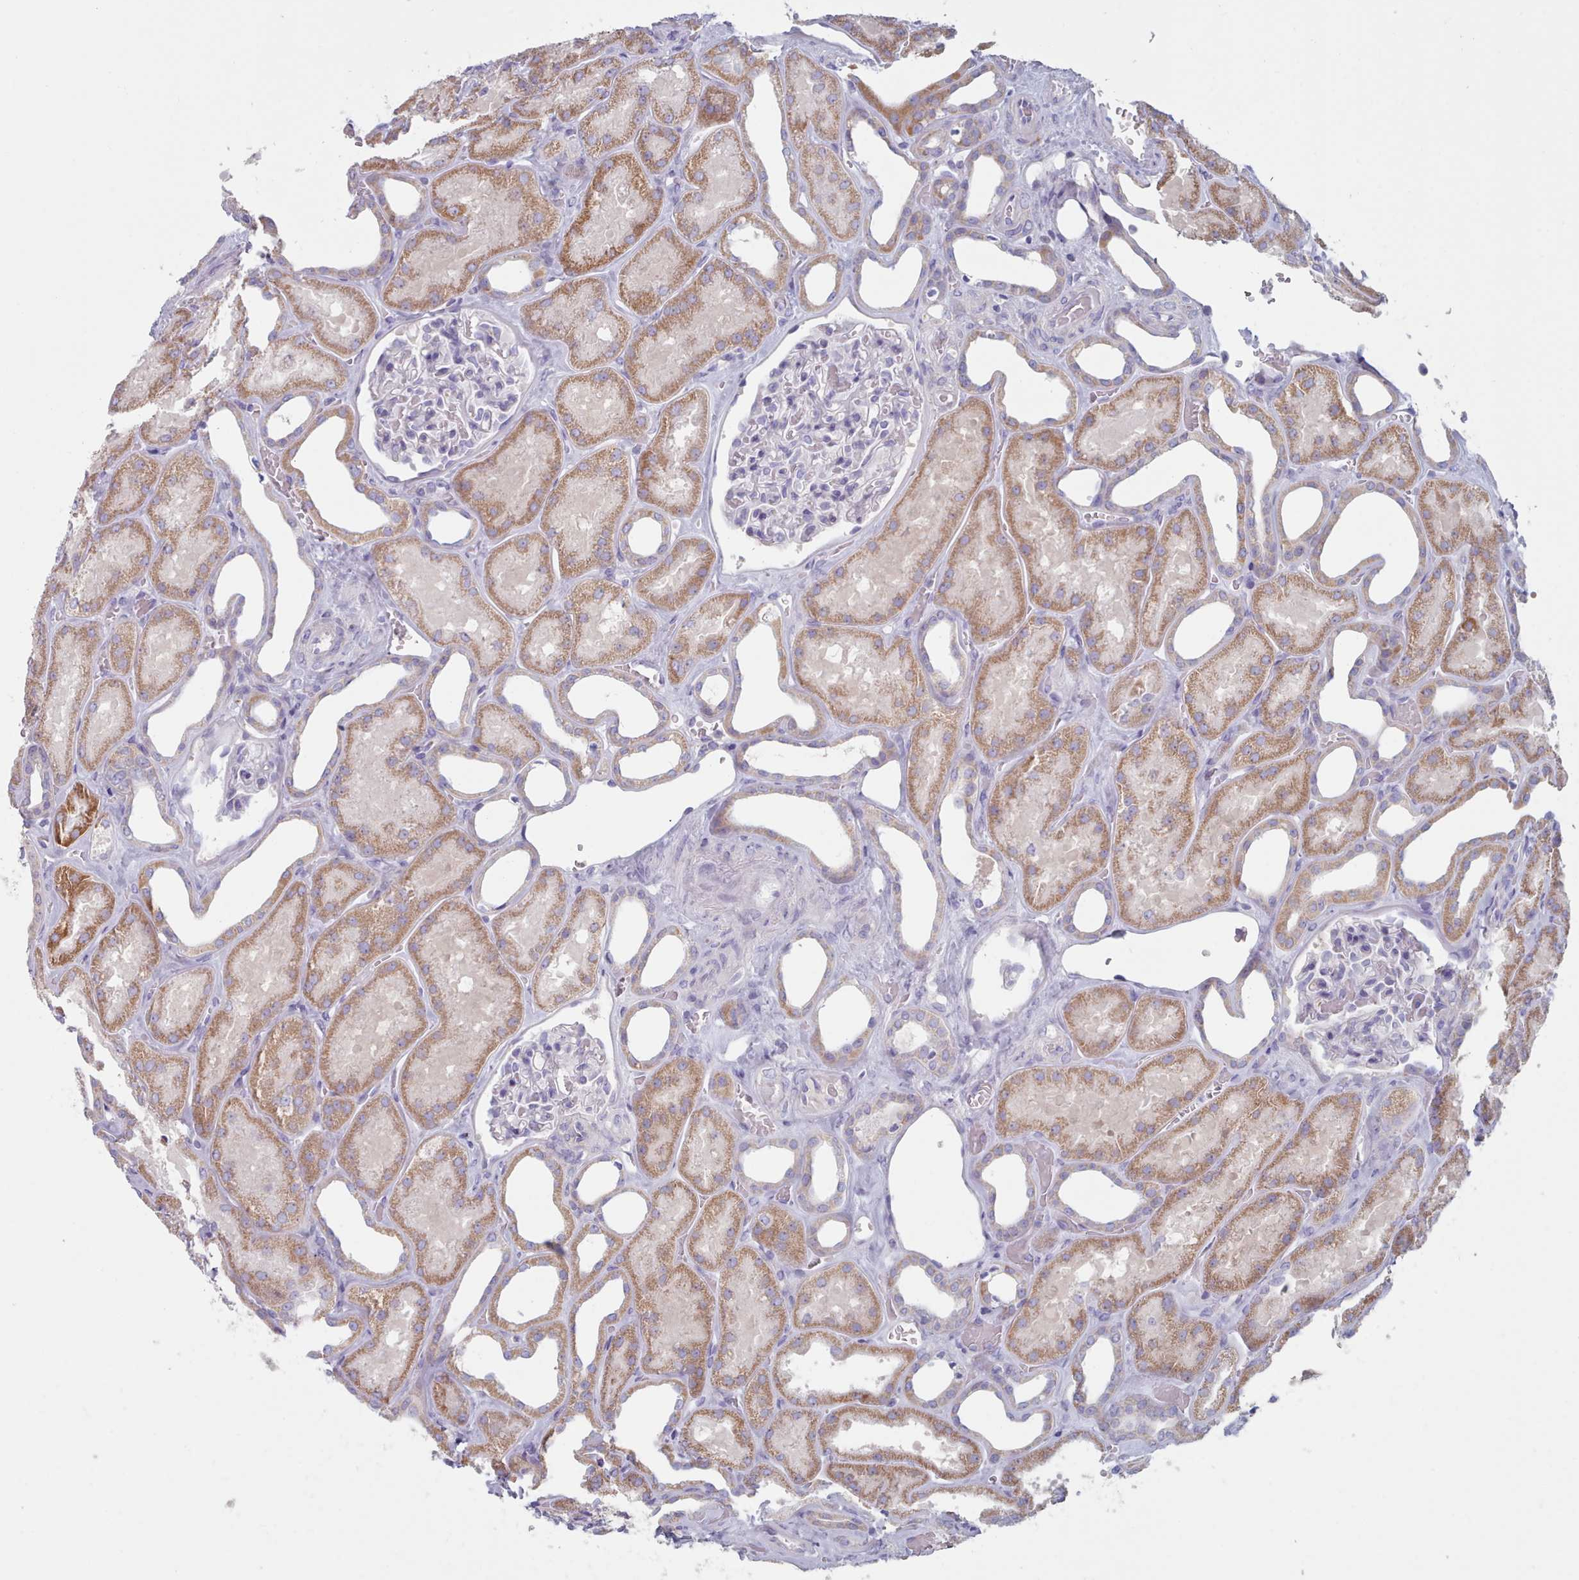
{"staining": {"intensity": "negative", "quantity": "none", "location": "none"}, "tissue": "kidney", "cell_type": "Cells in glomeruli", "image_type": "normal", "snomed": [{"axis": "morphology", "description": "Normal tissue, NOS"}, {"axis": "morphology", "description": "Adenocarcinoma, NOS"}, {"axis": "topography", "description": "Kidney"}], "caption": "A histopathology image of human kidney is negative for staining in cells in glomeruli. (DAB immunohistochemistry with hematoxylin counter stain).", "gene": "HAO1", "patient": {"sex": "female", "age": 68}}